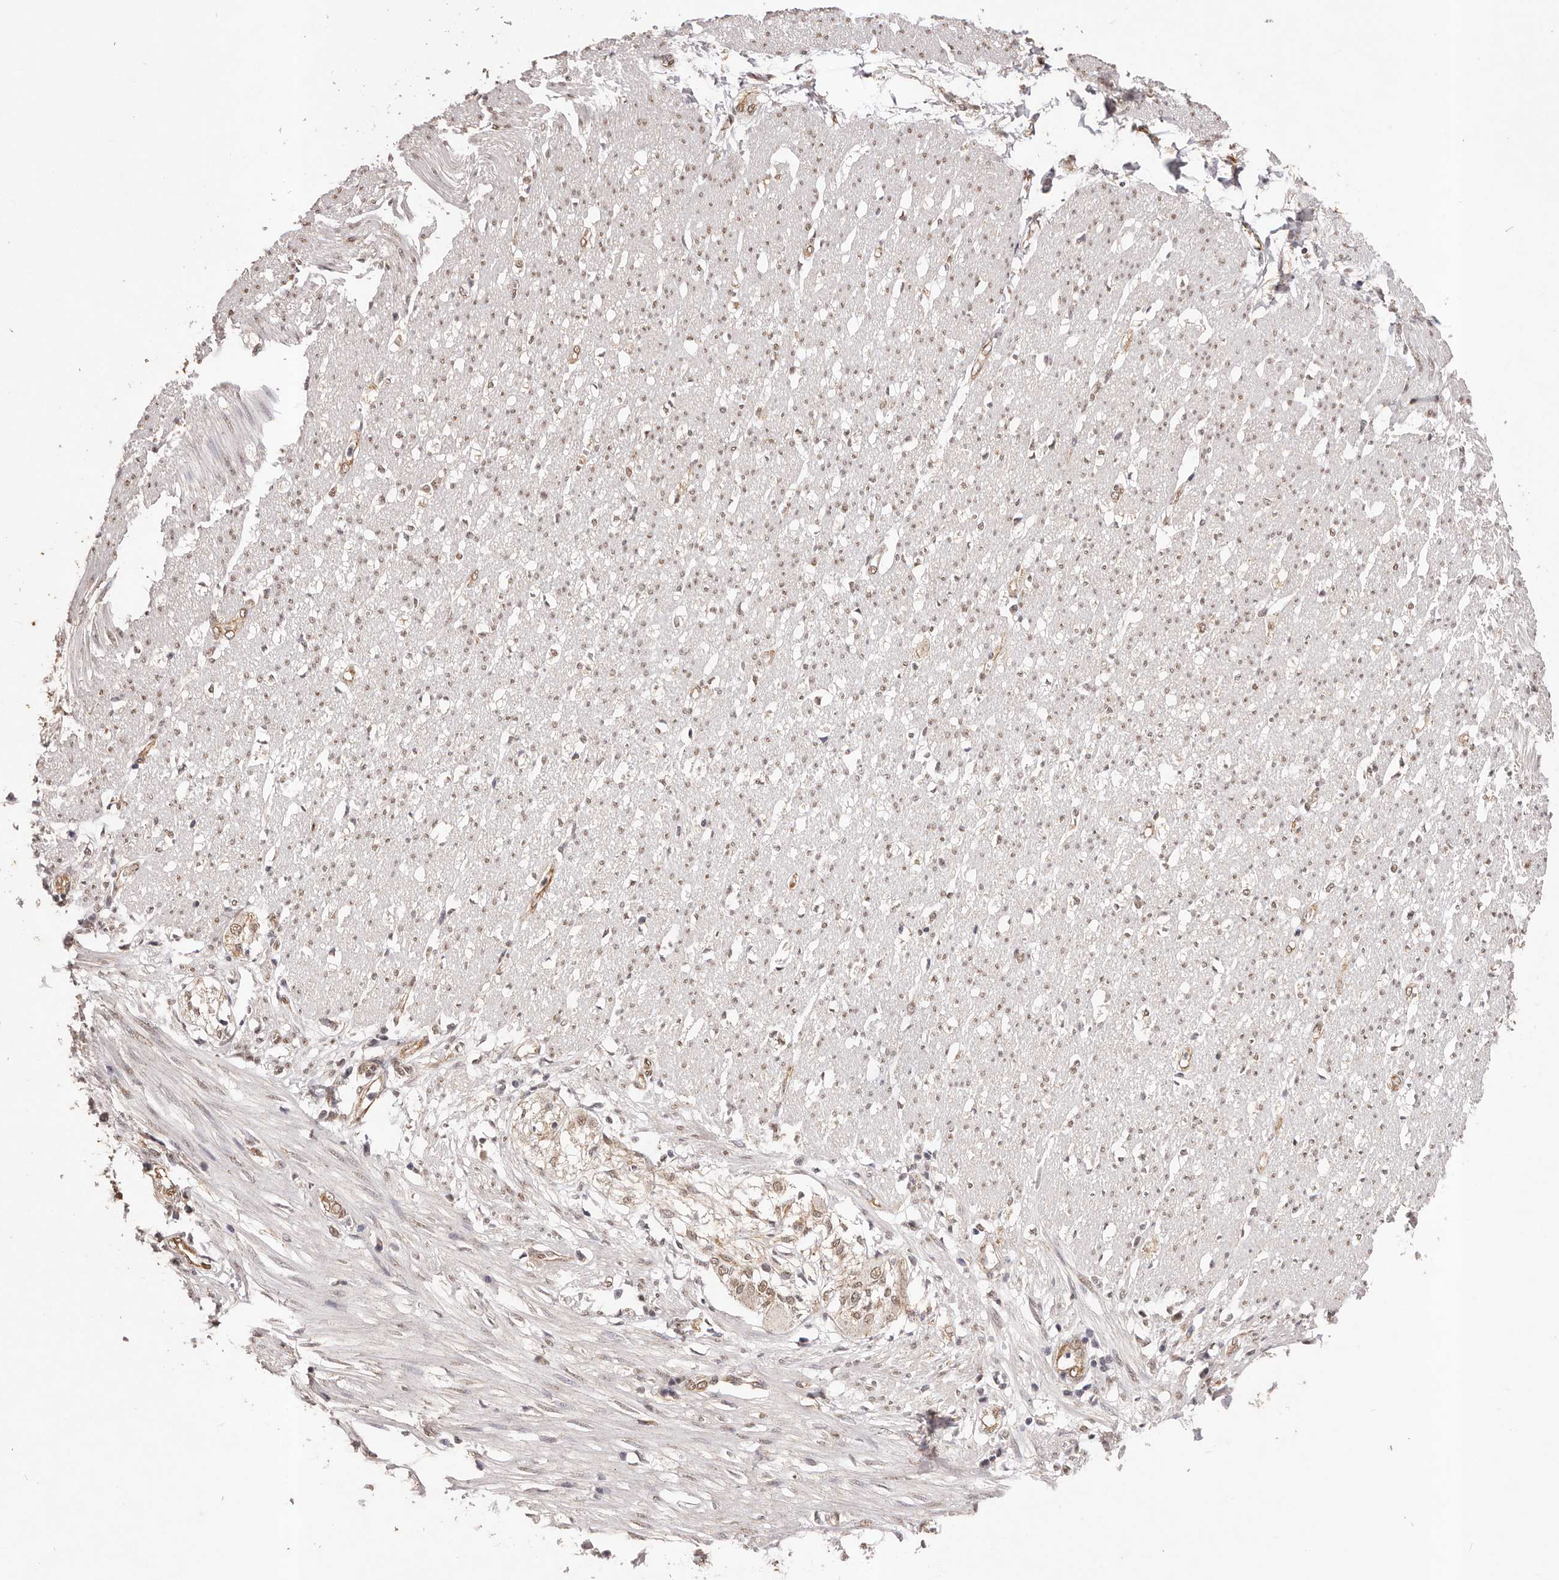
{"staining": {"intensity": "moderate", "quantity": ">75%", "location": "nuclear"}, "tissue": "smooth muscle", "cell_type": "Smooth muscle cells", "image_type": "normal", "snomed": [{"axis": "morphology", "description": "Normal tissue, NOS"}, {"axis": "morphology", "description": "Adenocarcinoma, NOS"}, {"axis": "topography", "description": "Colon"}, {"axis": "topography", "description": "Peripheral nerve tissue"}], "caption": "Immunohistochemical staining of unremarkable human smooth muscle demonstrates medium levels of moderate nuclear staining in about >75% of smooth muscle cells.", "gene": "RPS6KA5", "patient": {"sex": "male", "age": 14}}